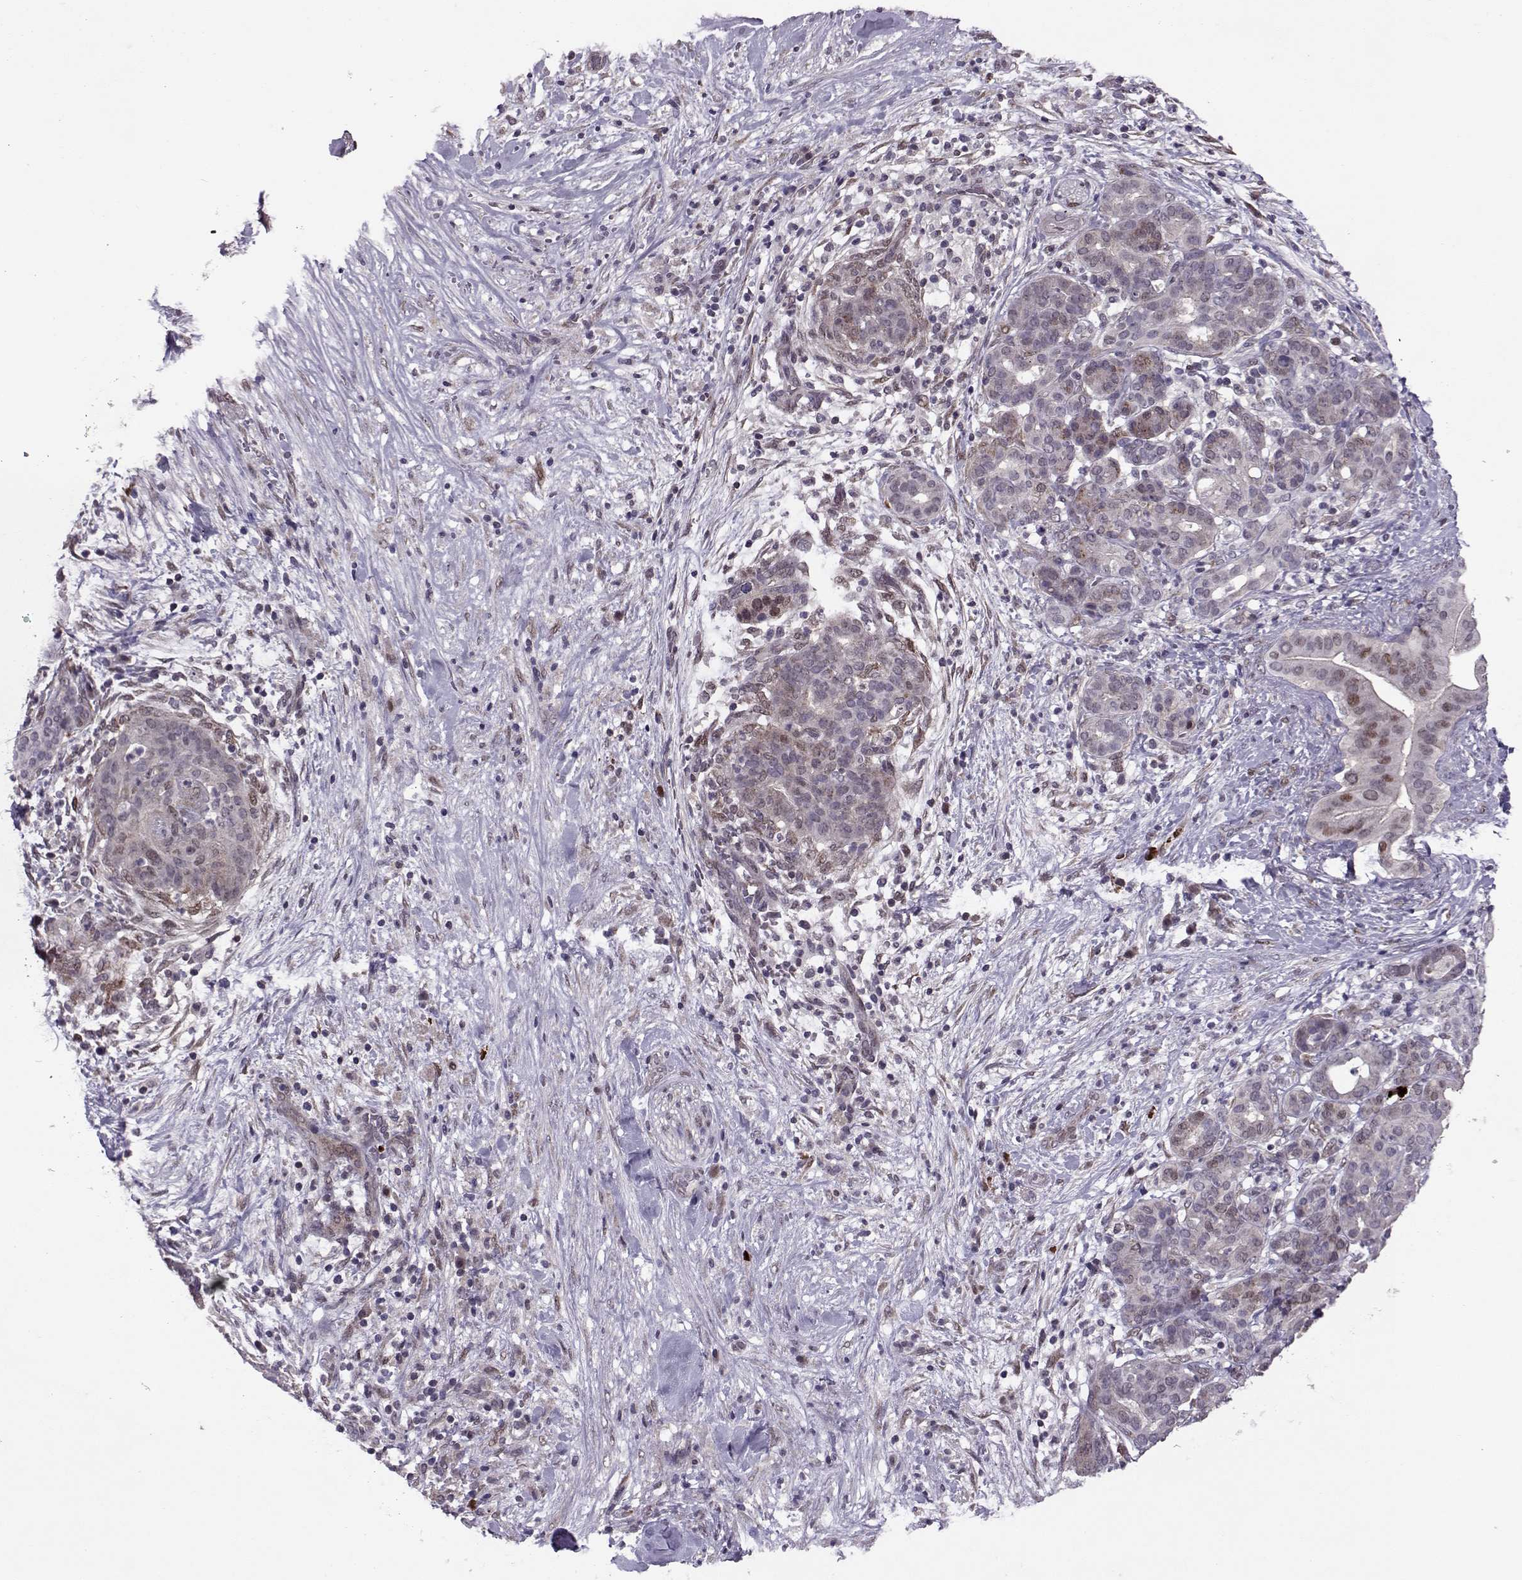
{"staining": {"intensity": "weak", "quantity": "<25%", "location": "cytoplasmic/membranous,nuclear"}, "tissue": "pancreatic cancer", "cell_type": "Tumor cells", "image_type": "cancer", "snomed": [{"axis": "morphology", "description": "Adenocarcinoma, NOS"}, {"axis": "topography", "description": "Pancreas"}], "caption": "A high-resolution image shows immunohistochemistry staining of pancreatic adenocarcinoma, which exhibits no significant staining in tumor cells. (DAB immunohistochemistry (IHC) with hematoxylin counter stain).", "gene": "CDK4", "patient": {"sex": "male", "age": 44}}